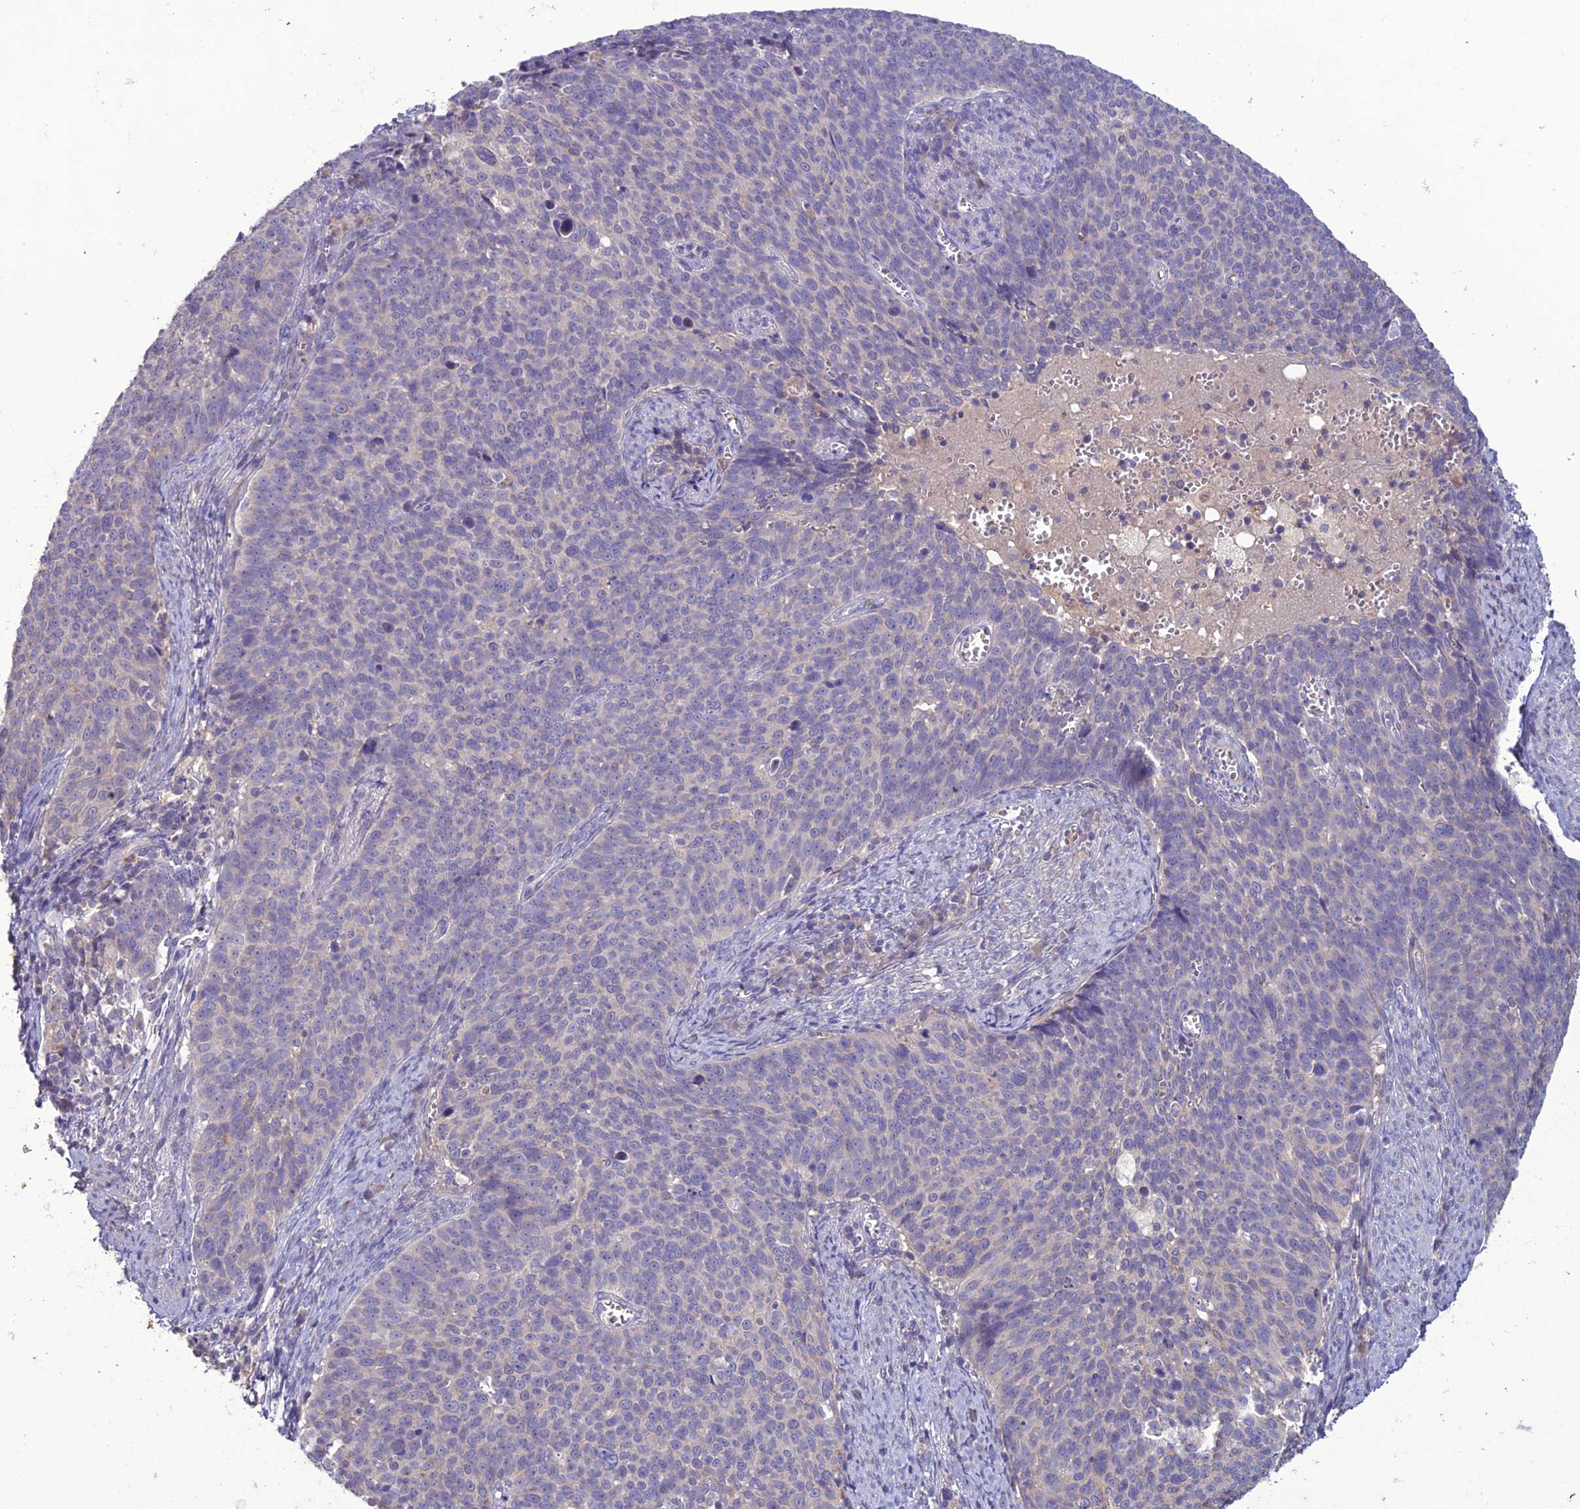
{"staining": {"intensity": "negative", "quantity": "none", "location": "none"}, "tissue": "cervical cancer", "cell_type": "Tumor cells", "image_type": "cancer", "snomed": [{"axis": "morphology", "description": "Normal tissue, NOS"}, {"axis": "morphology", "description": "Squamous cell carcinoma, NOS"}, {"axis": "topography", "description": "Cervix"}], "caption": "High magnification brightfield microscopy of cervical squamous cell carcinoma stained with DAB (brown) and counterstained with hematoxylin (blue): tumor cells show no significant staining. Nuclei are stained in blue.", "gene": "C2orf76", "patient": {"sex": "female", "age": 39}}